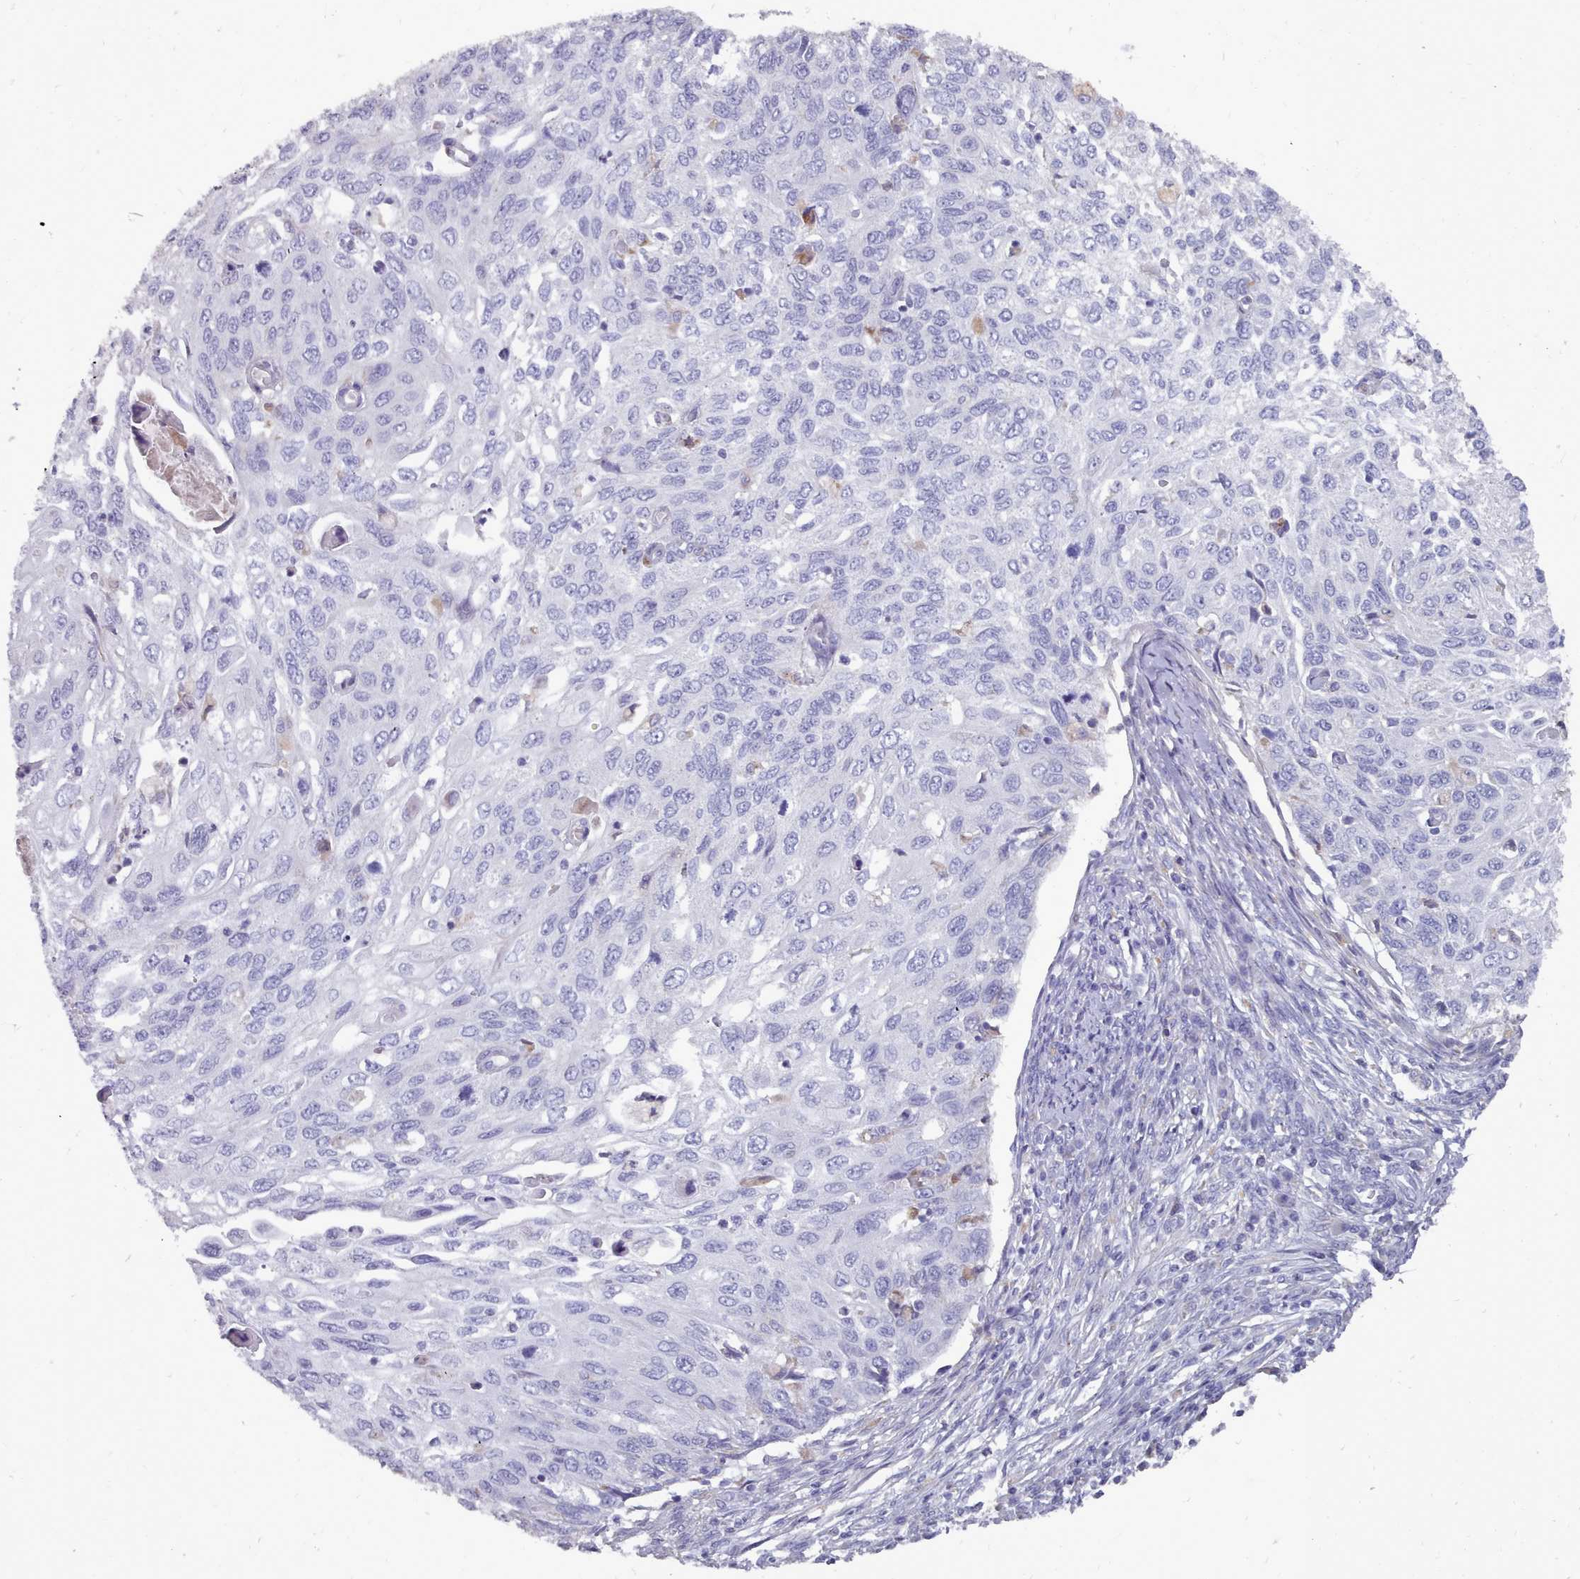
{"staining": {"intensity": "negative", "quantity": "none", "location": "none"}, "tissue": "cervical cancer", "cell_type": "Tumor cells", "image_type": "cancer", "snomed": [{"axis": "morphology", "description": "Squamous cell carcinoma, NOS"}, {"axis": "topography", "description": "Cervix"}], "caption": "Tumor cells show no significant protein staining in cervical cancer.", "gene": "OTULINL", "patient": {"sex": "female", "age": 70}}